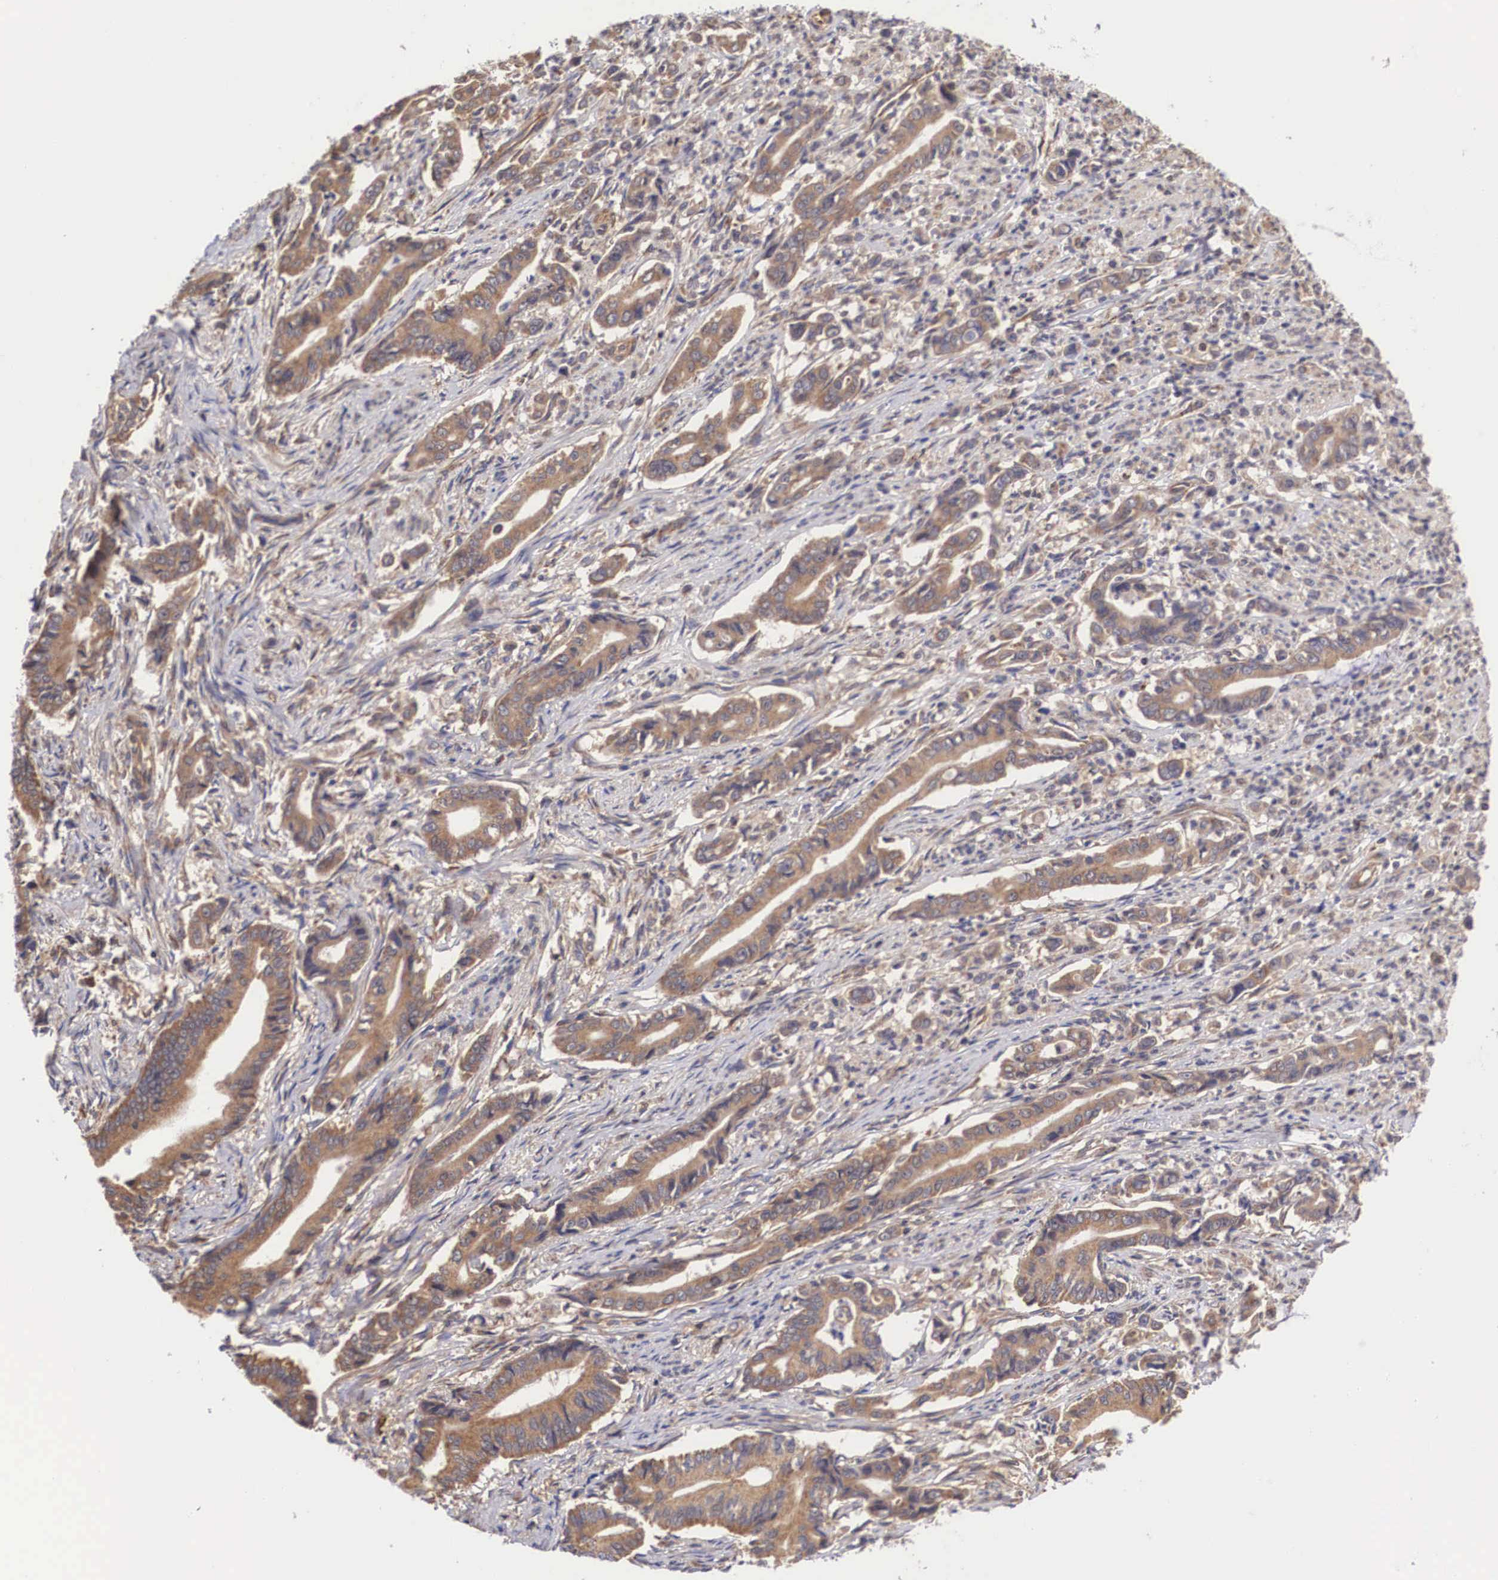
{"staining": {"intensity": "moderate", "quantity": ">75%", "location": "cytoplasmic/membranous"}, "tissue": "stomach cancer", "cell_type": "Tumor cells", "image_type": "cancer", "snomed": [{"axis": "morphology", "description": "Adenocarcinoma, NOS"}, {"axis": "topography", "description": "Stomach"}], "caption": "The photomicrograph demonstrates staining of stomach cancer, revealing moderate cytoplasmic/membranous protein positivity (brown color) within tumor cells.", "gene": "DHRS1", "patient": {"sex": "female", "age": 76}}